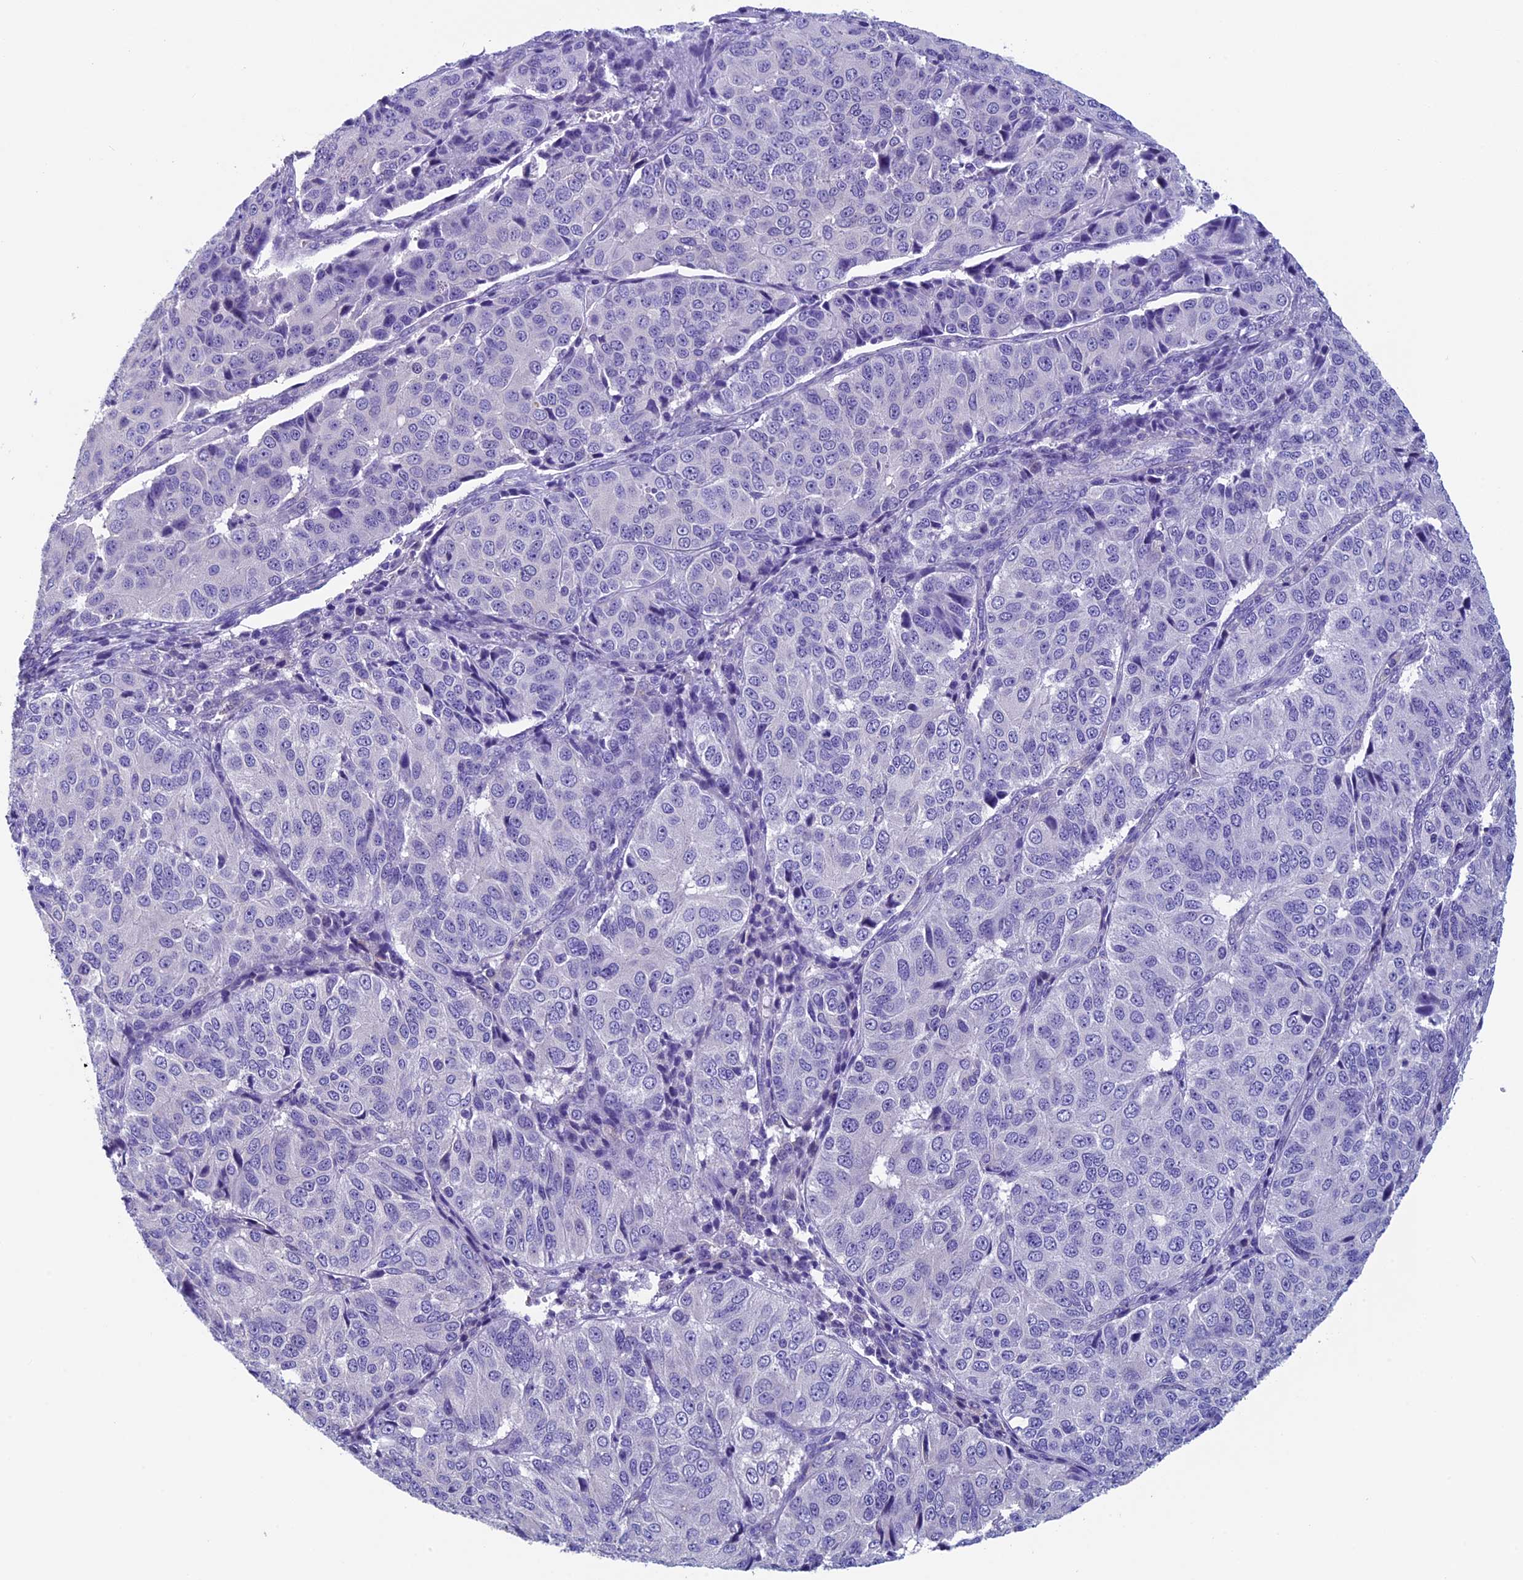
{"staining": {"intensity": "negative", "quantity": "none", "location": "none"}, "tissue": "ovarian cancer", "cell_type": "Tumor cells", "image_type": "cancer", "snomed": [{"axis": "morphology", "description": "Carcinoma, endometroid"}, {"axis": "topography", "description": "Ovary"}], "caption": "An immunohistochemistry histopathology image of ovarian cancer is shown. There is no staining in tumor cells of ovarian cancer.", "gene": "ADH7", "patient": {"sex": "female", "age": 51}}